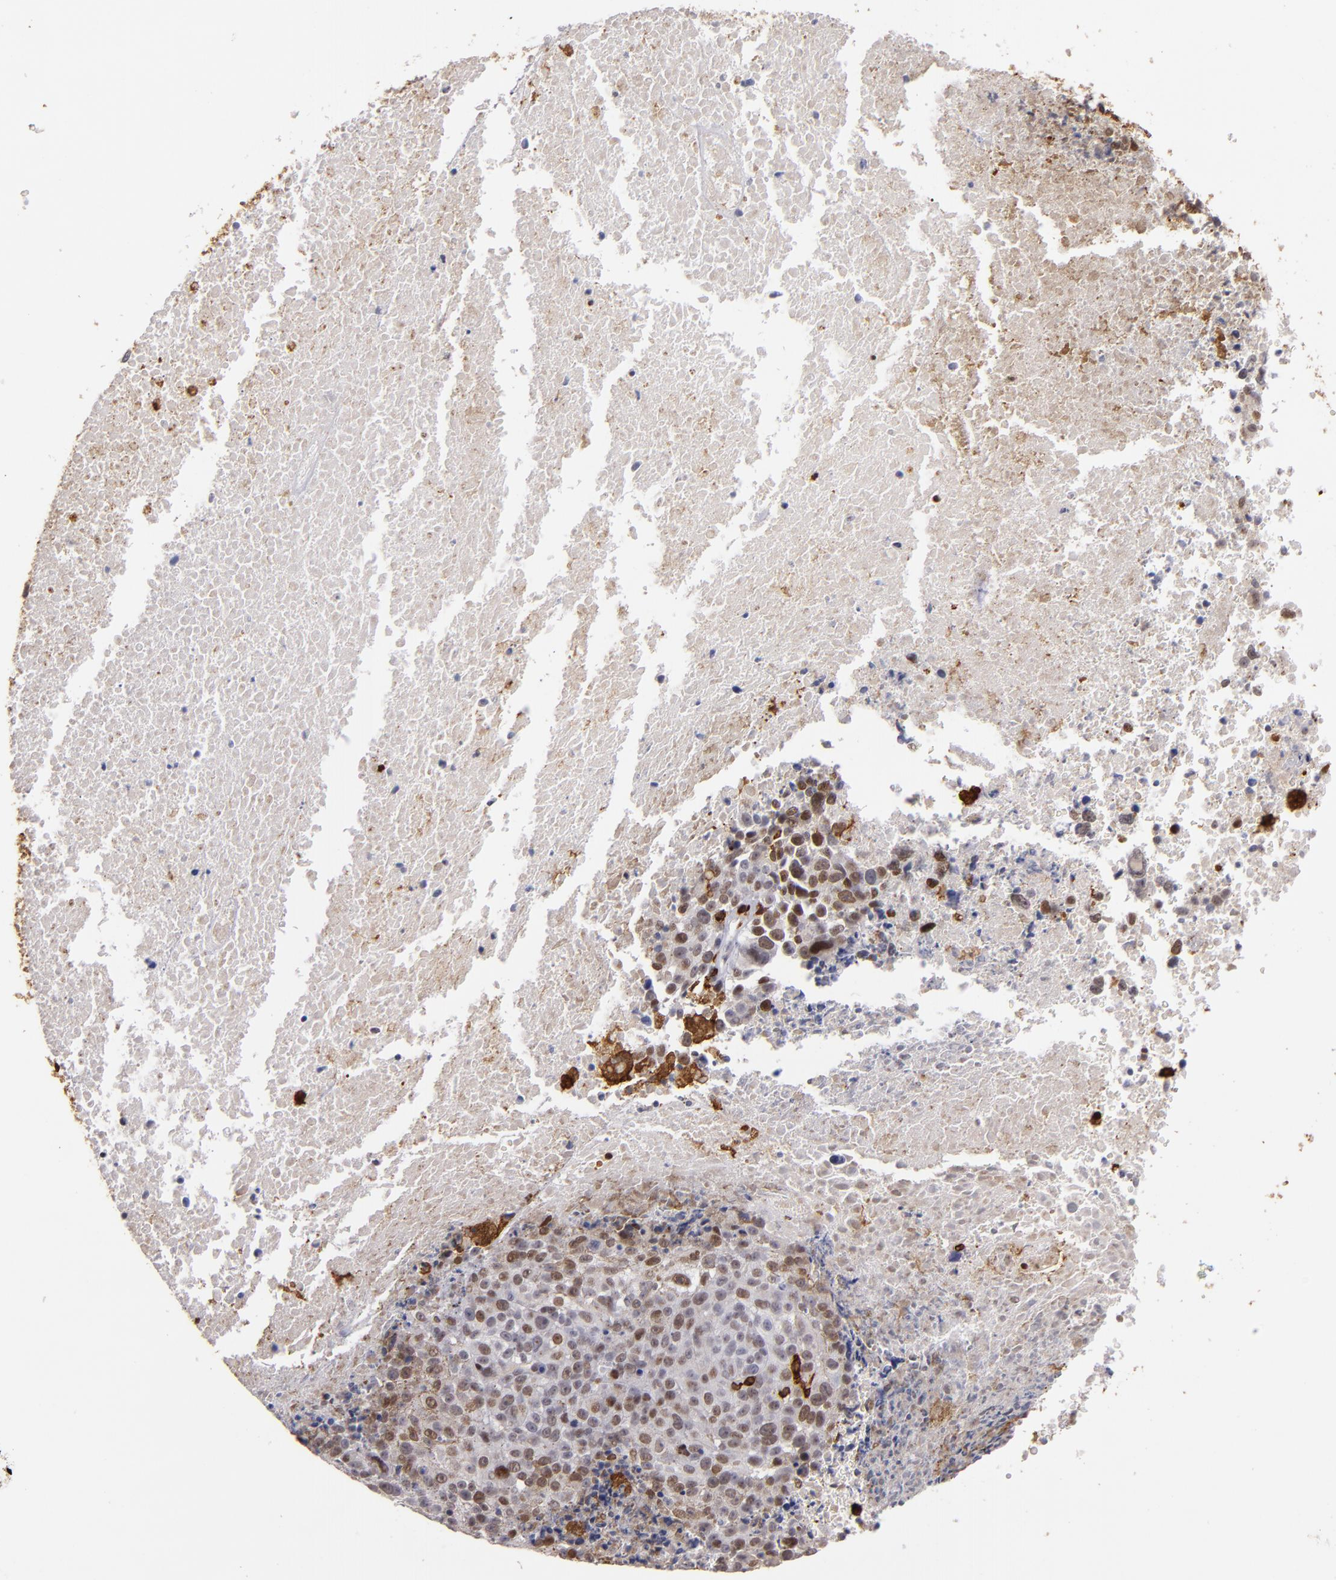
{"staining": {"intensity": "moderate", "quantity": "25%-75%", "location": "nuclear"}, "tissue": "melanoma", "cell_type": "Tumor cells", "image_type": "cancer", "snomed": [{"axis": "morphology", "description": "Malignant melanoma, Metastatic site"}, {"axis": "topography", "description": "Cerebral cortex"}], "caption": "Protein staining reveals moderate nuclear positivity in about 25%-75% of tumor cells in melanoma. Using DAB (3,3'-diaminobenzidine) (brown) and hematoxylin (blue) stains, captured at high magnification using brightfield microscopy.", "gene": "WAS", "patient": {"sex": "female", "age": 52}}